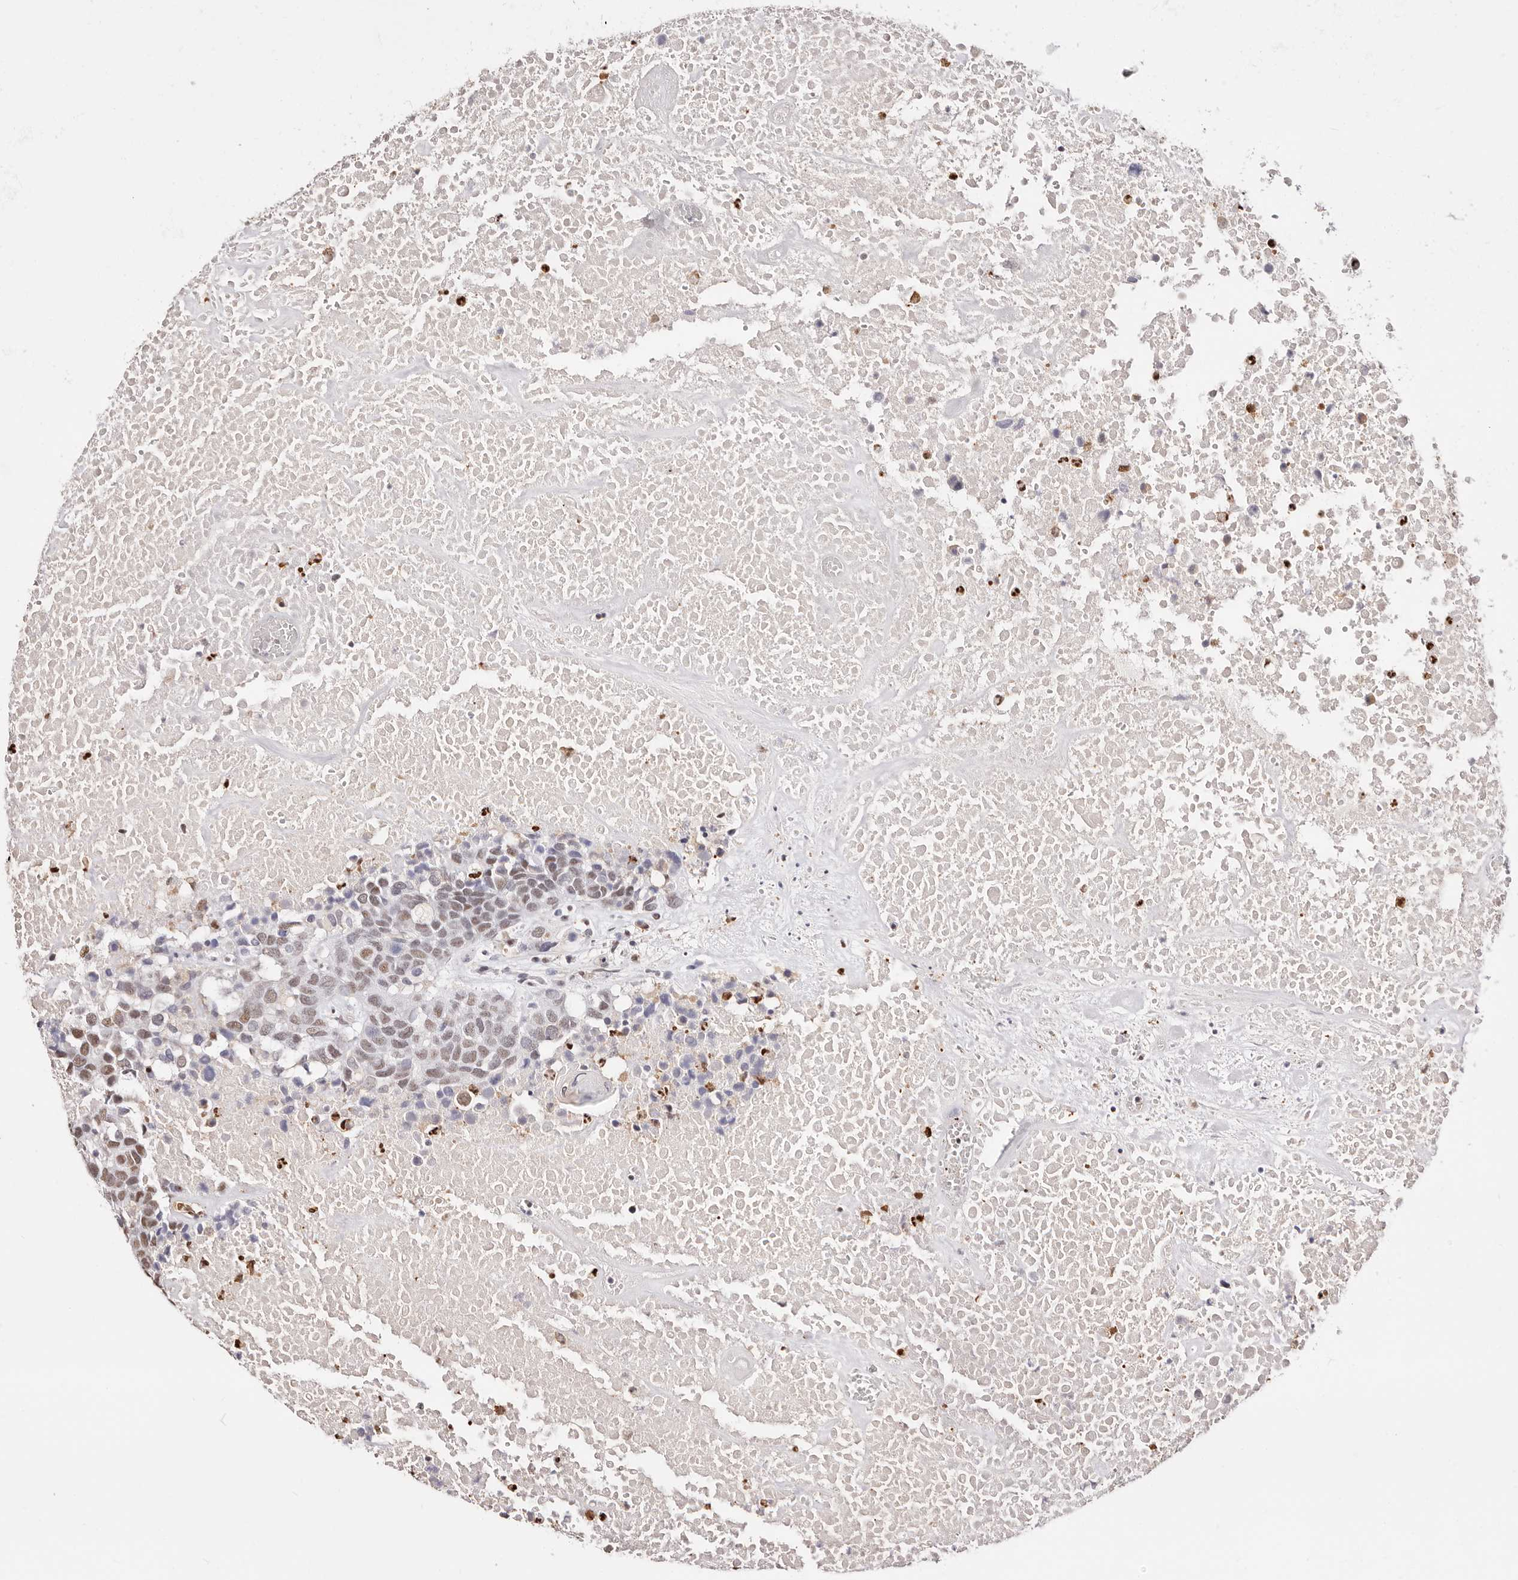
{"staining": {"intensity": "weak", "quantity": ">75%", "location": "nuclear"}, "tissue": "head and neck cancer", "cell_type": "Tumor cells", "image_type": "cancer", "snomed": [{"axis": "morphology", "description": "Squamous cell carcinoma, NOS"}, {"axis": "topography", "description": "Head-Neck"}], "caption": "About >75% of tumor cells in head and neck cancer (squamous cell carcinoma) exhibit weak nuclear protein expression as visualized by brown immunohistochemical staining.", "gene": "TKT", "patient": {"sex": "male", "age": 66}}